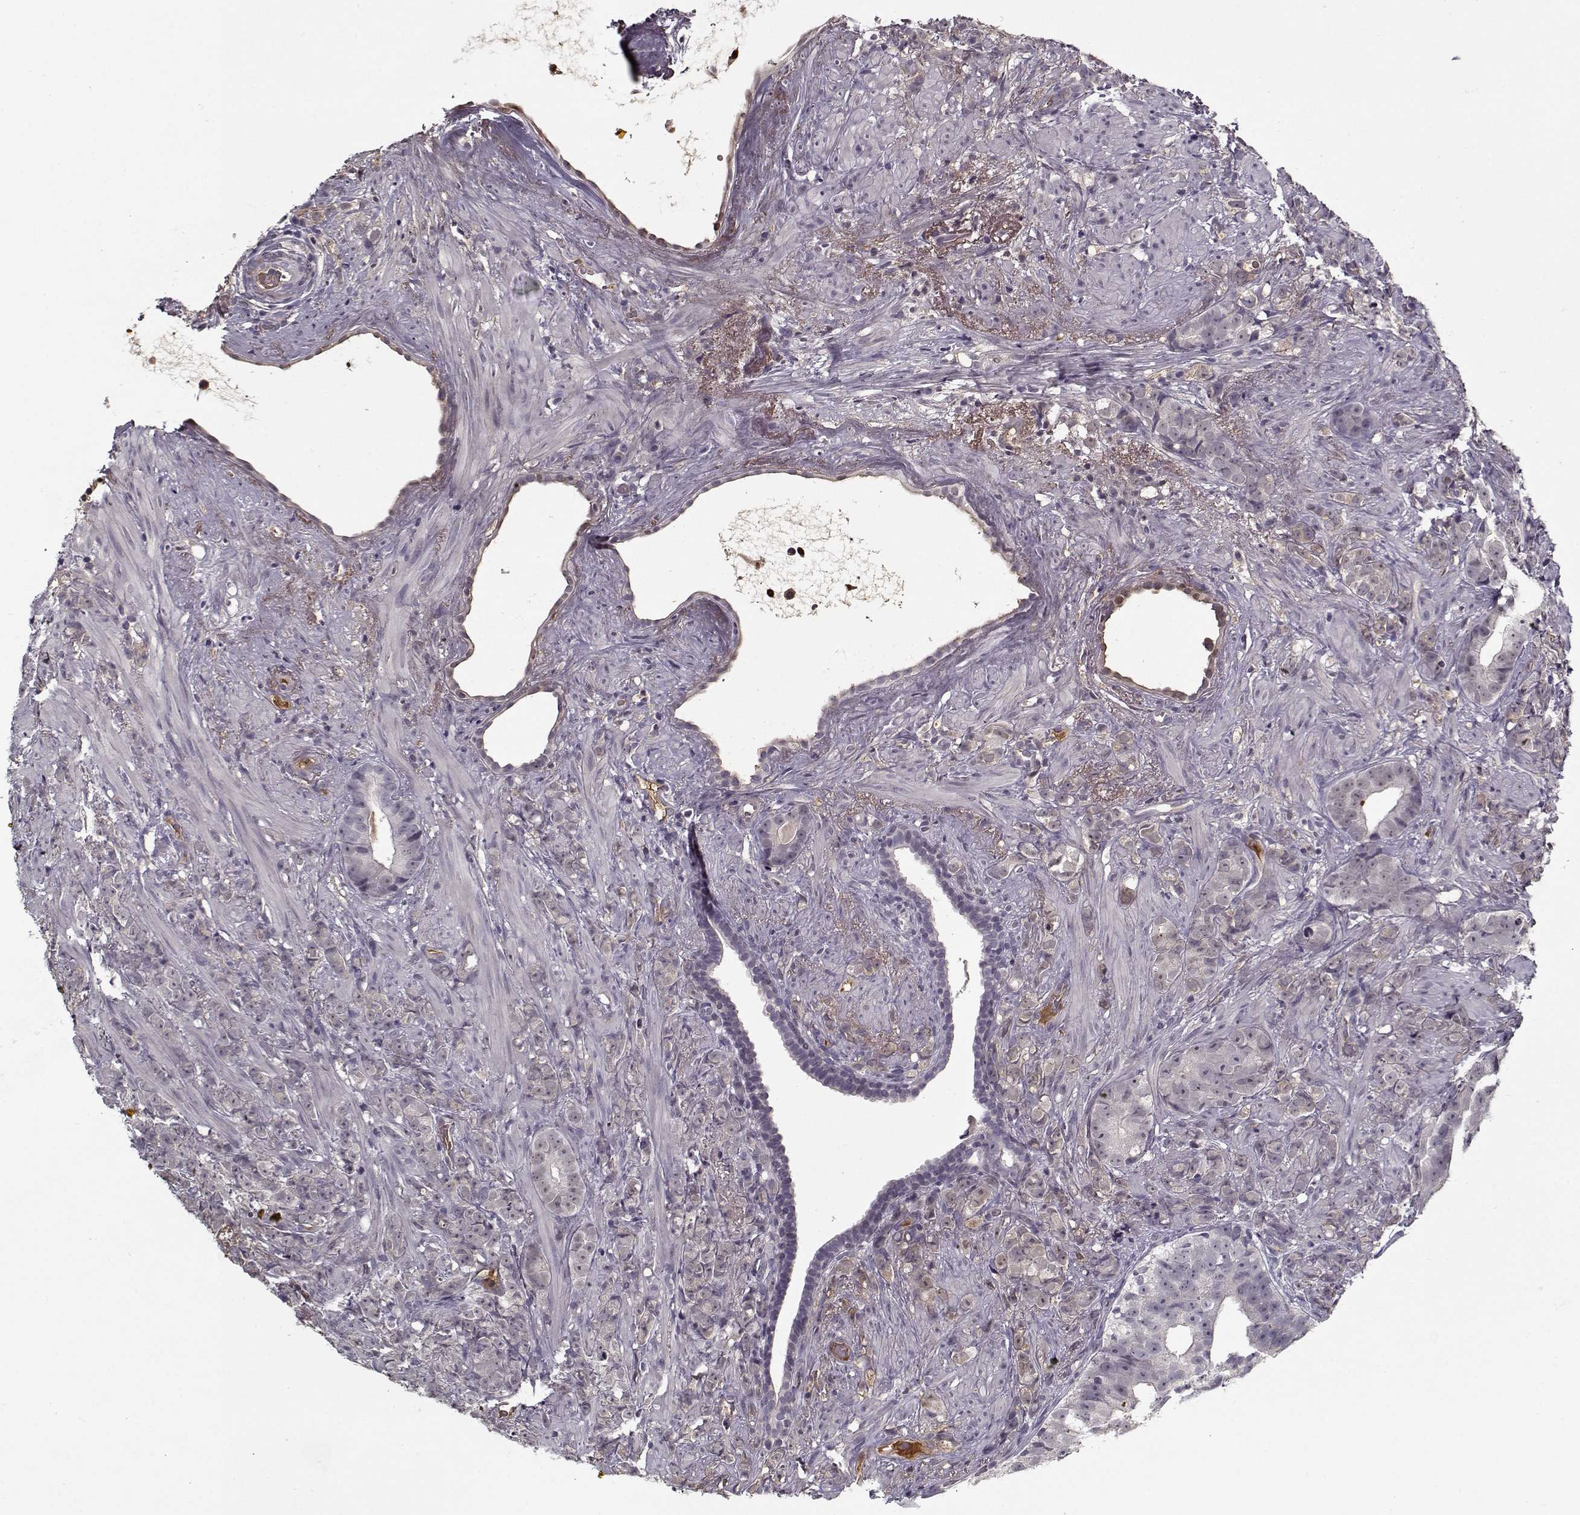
{"staining": {"intensity": "negative", "quantity": "none", "location": "none"}, "tissue": "prostate cancer", "cell_type": "Tumor cells", "image_type": "cancer", "snomed": [{"axis": "morphology", "description": "Adenocarcinoma, High grade"}, {"axis": "topography", "description": "Prostate"}], "caption": "This photomicrograph is of adenocarcinoma (high-grade) (prostate) stained with immunohistochemistry to label a protein in brown with the nuclei are counter-stained blue. There is no expression in tumor cells.", "gene": "AFM", "patient": {"sex": "male", "age": 81}}